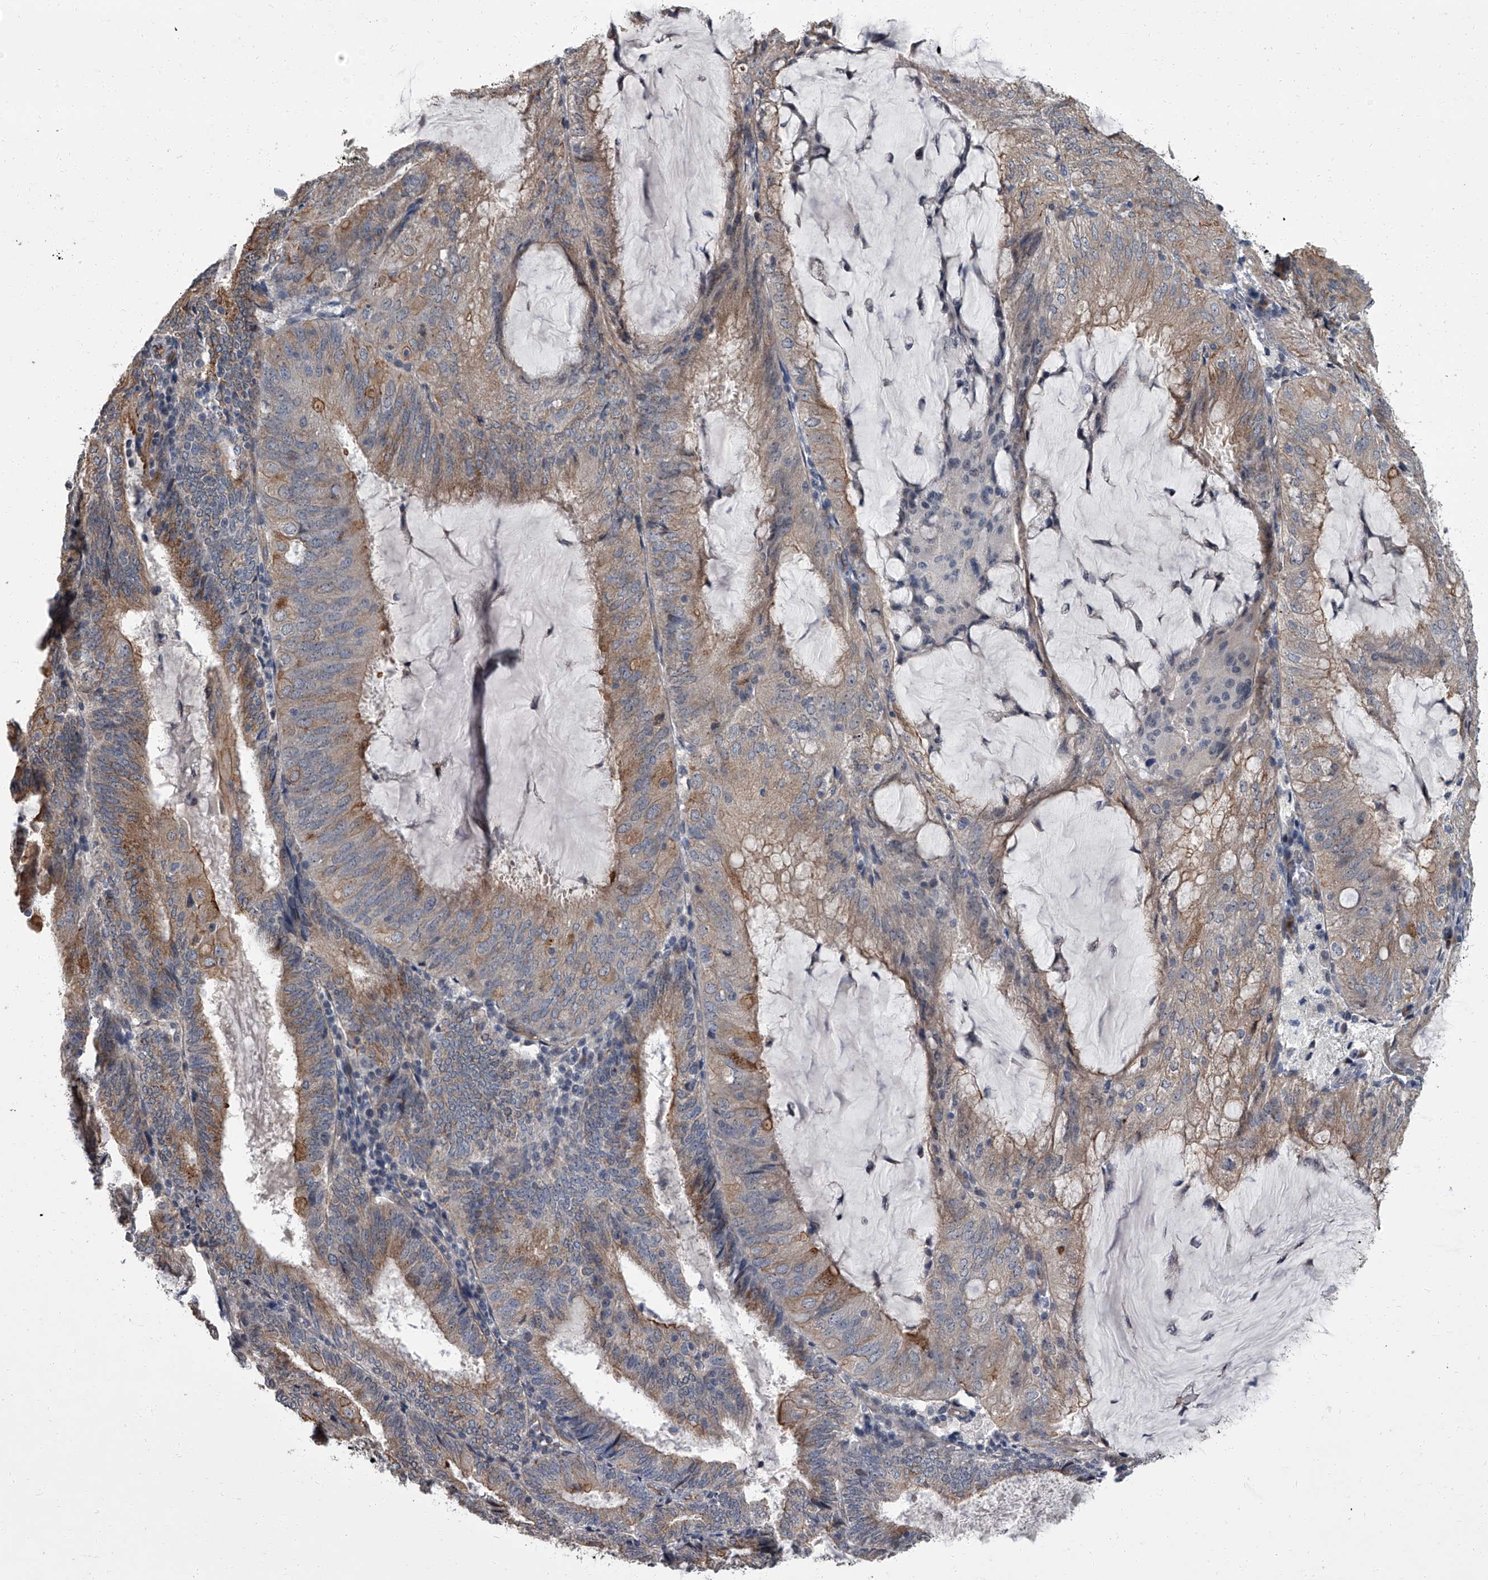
{"staining": {"intensity": "moderate", "quantity": "25%-75%", "location": "cytoplasmic/membranous"}, "tissue": "endometrial cancer", "cell_type": "Tumor cells", "image_type": "cancer", "snomed": [{"axis": "morphology", "description": "Adenocarcinoma, NOS"}, {"axis": "topography", "description": "Endometrium"}], "caption": "High-power microscopy captured an immunohistochemistry (IHC) histopathology image of adenocarcinoma (endometrial), revealing moderate cytoplasmic/membranous positivity in about 25%-75% of tumor cells.", "gene": "SIRT4", "patient": {"sex": "female", "age": 81}}